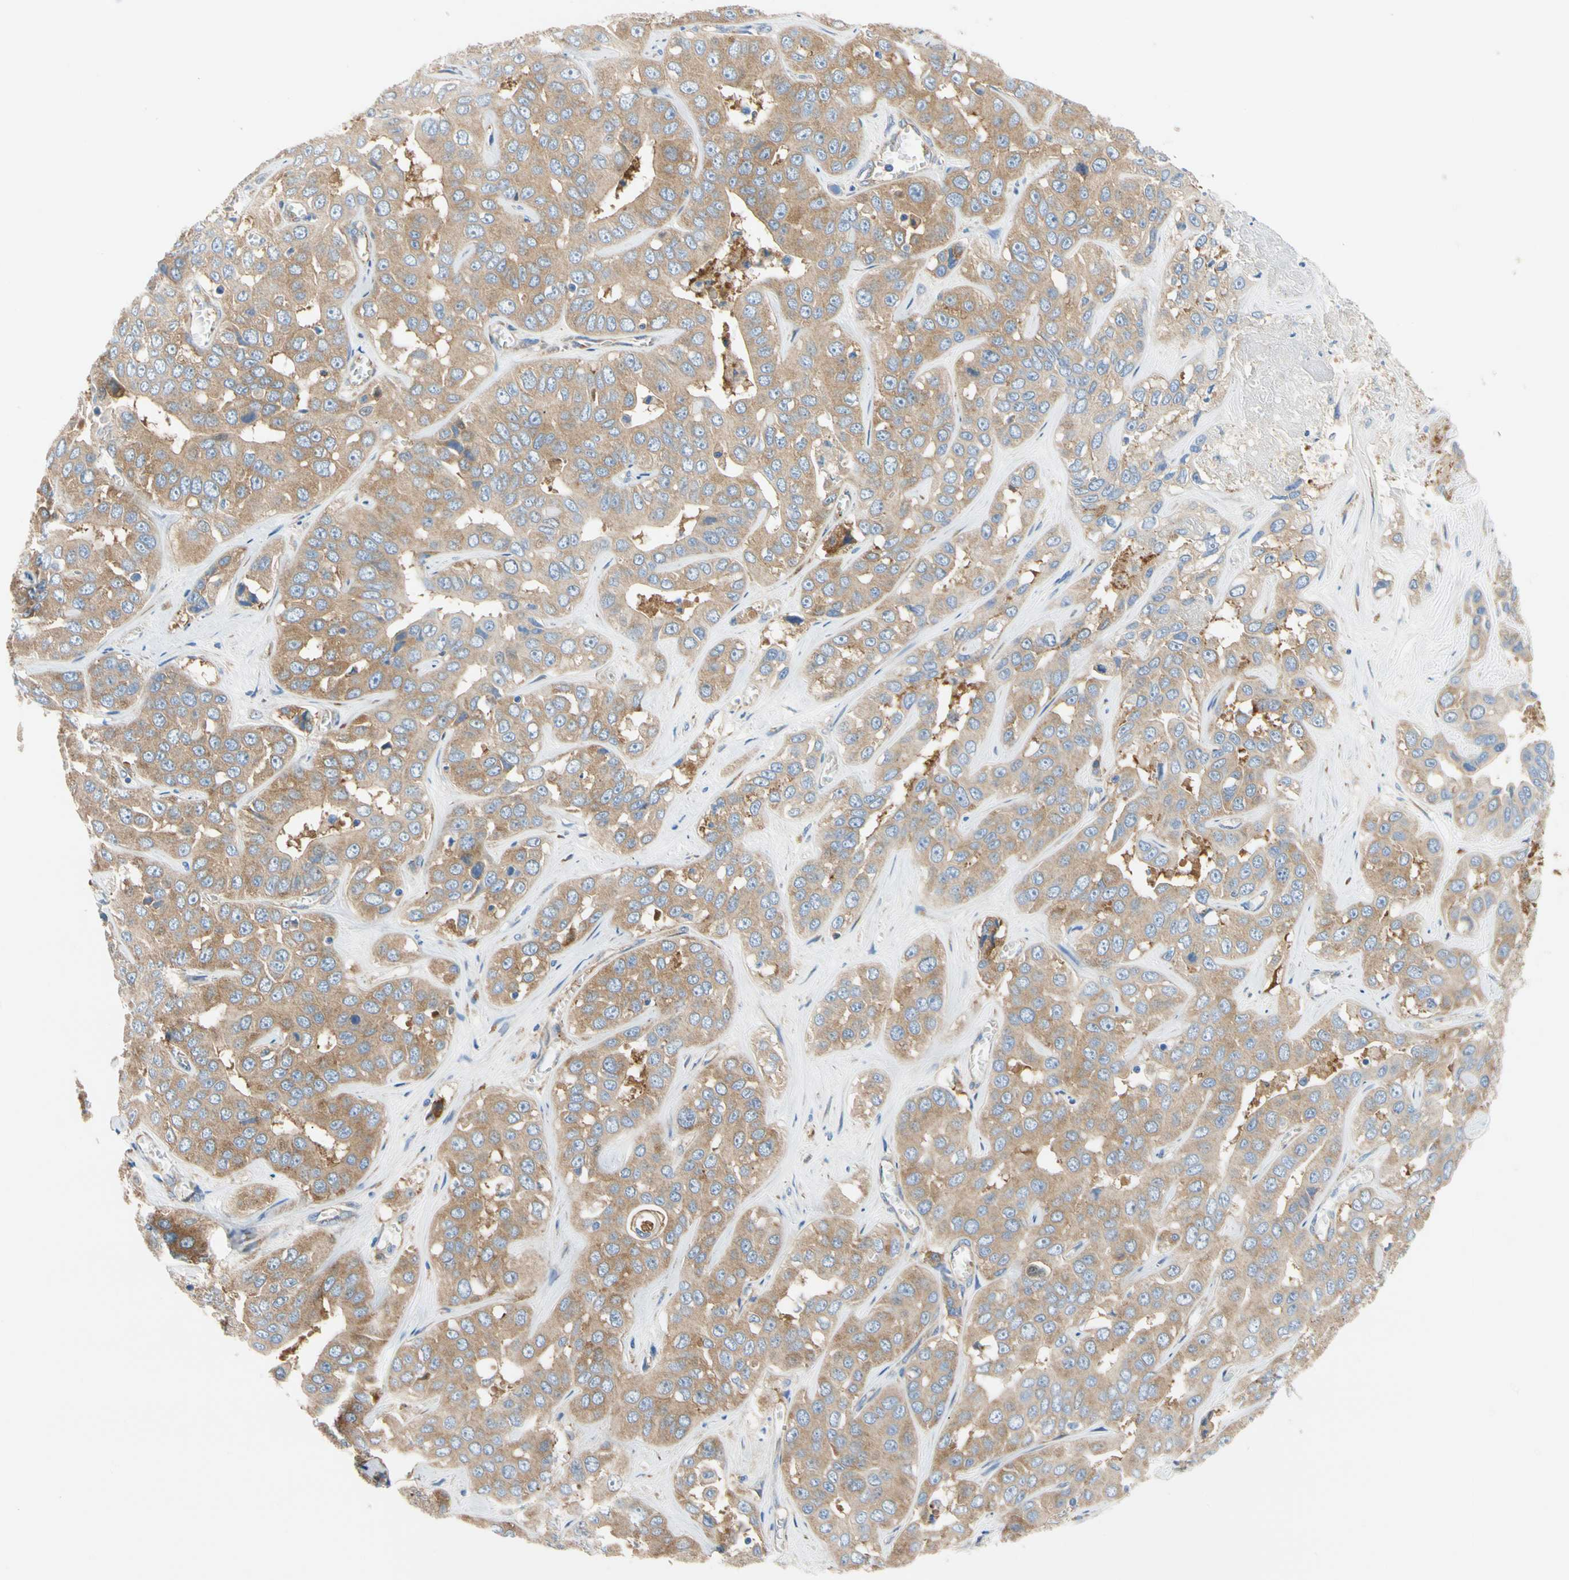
{"staining": {"intensity": "moderate", "quantity": ">75%", "location": "cytoplasmic/membranous"}, "tissue": "liver cancer", "cell_type": "Tumor cells", "image_type": "cancer", "snomed": [{"axis": "morphology", "description": "Cholangiocarcinoma"}, {"axis": "topography", "description": "Liver"}], "caption": "DAB immunohistochemical staining of liver cholangiocarcinoma displays moderate cytoplasmic/membranous protein expression in approximately >75% of tumor cells. (DAB = brown stain, brightfield microscopy at high magnification).", "gene": "GPHN", "patient": {"sex": "female", "age": 52}}